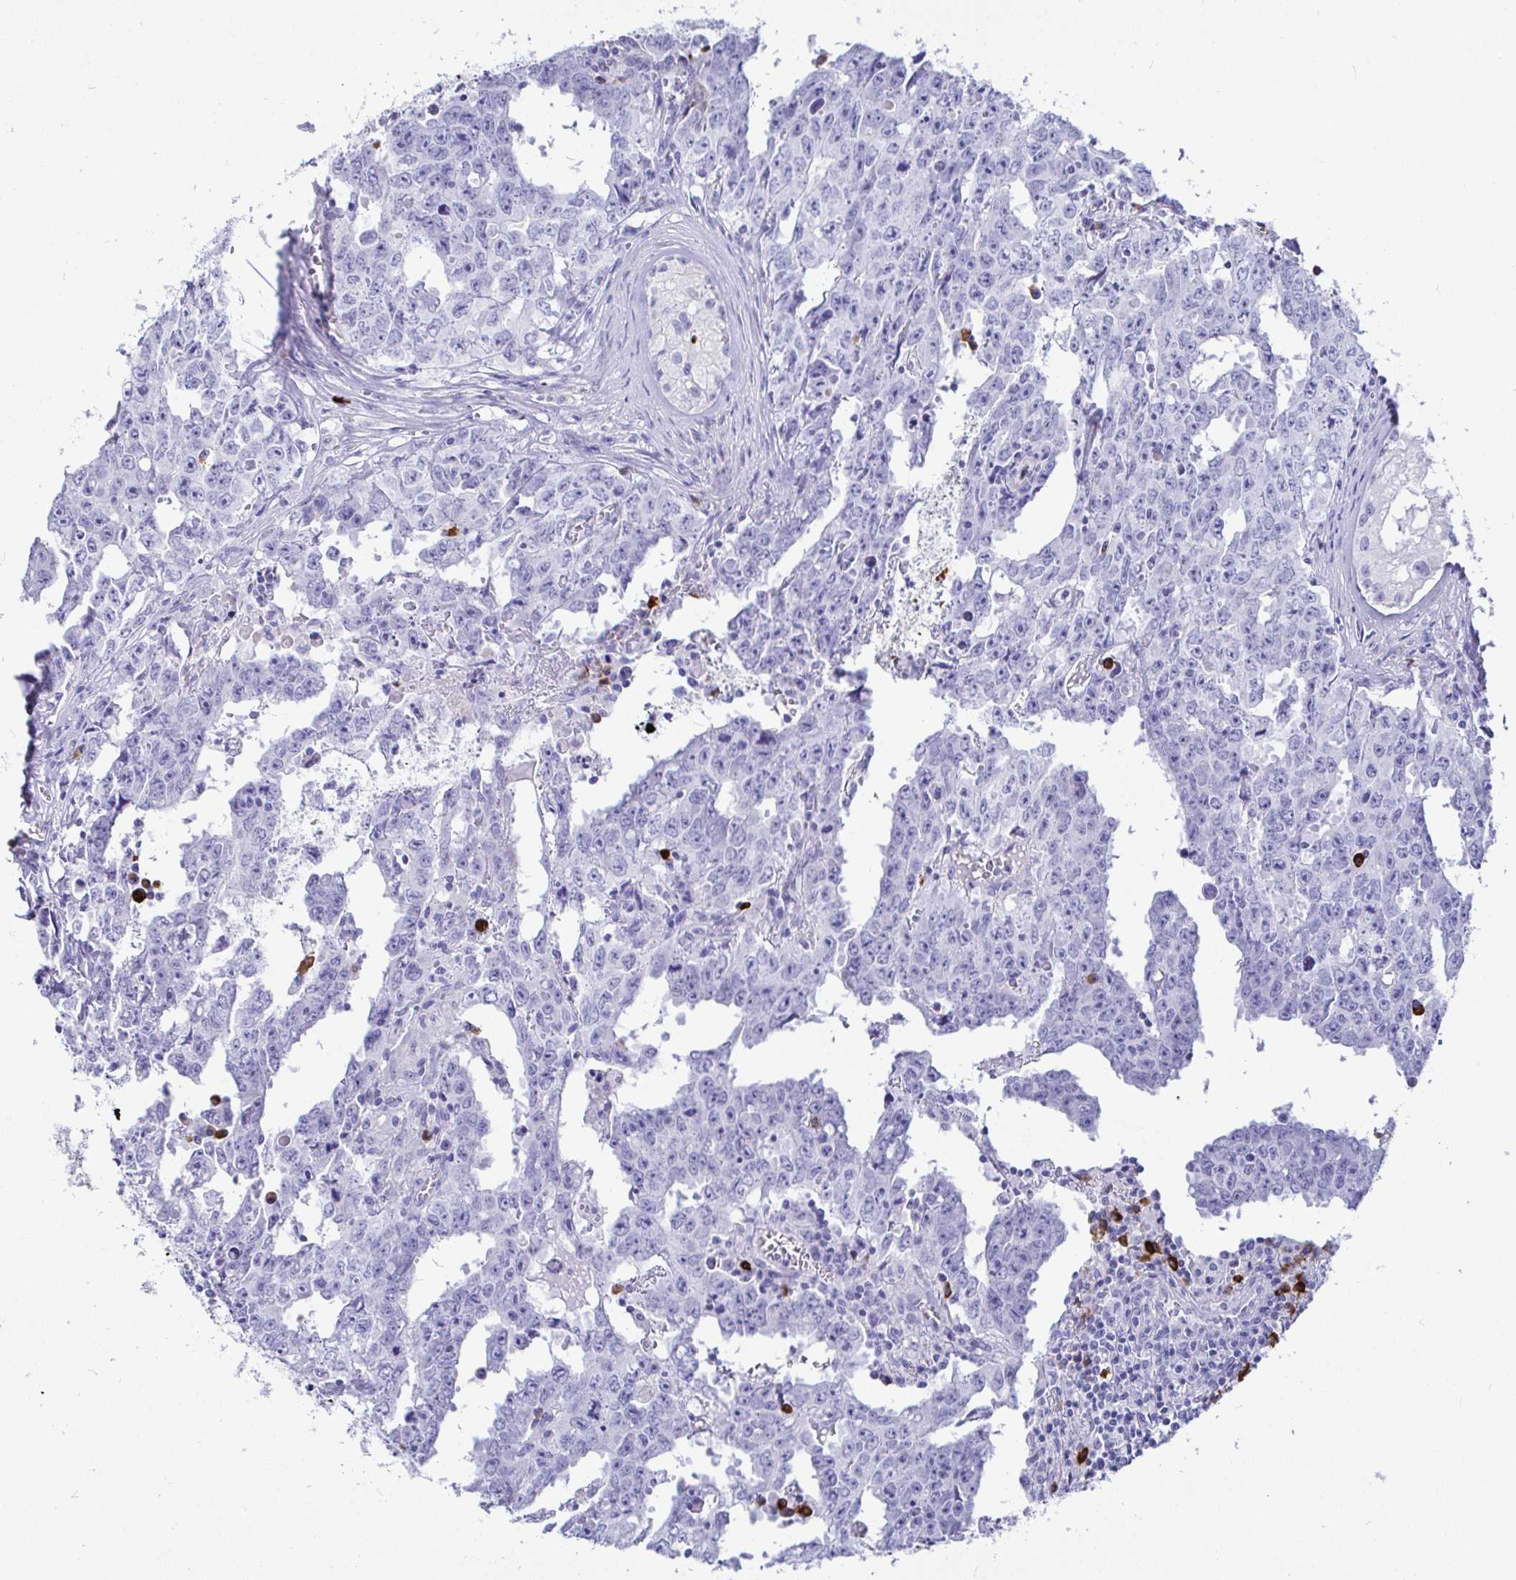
{"staining": {"intensity": "negative", "quantity": "none", "location": "none"}, "tissue": "testis cancer", "cell_type": "Tumor cells", "image_type": "cancer", "snomed": [{"axis": "morphology", "description": "Carcinoma, Embryonal, NOS"}, {"axis": "topography", "description": "Testis"}], "caption": "Testis cancer (embryonal carcinoma) stained for a protein using IHC shows no staining tumor cells.", "gene": "CCDC62", "patient": {"sex": "male", "age": 22}}